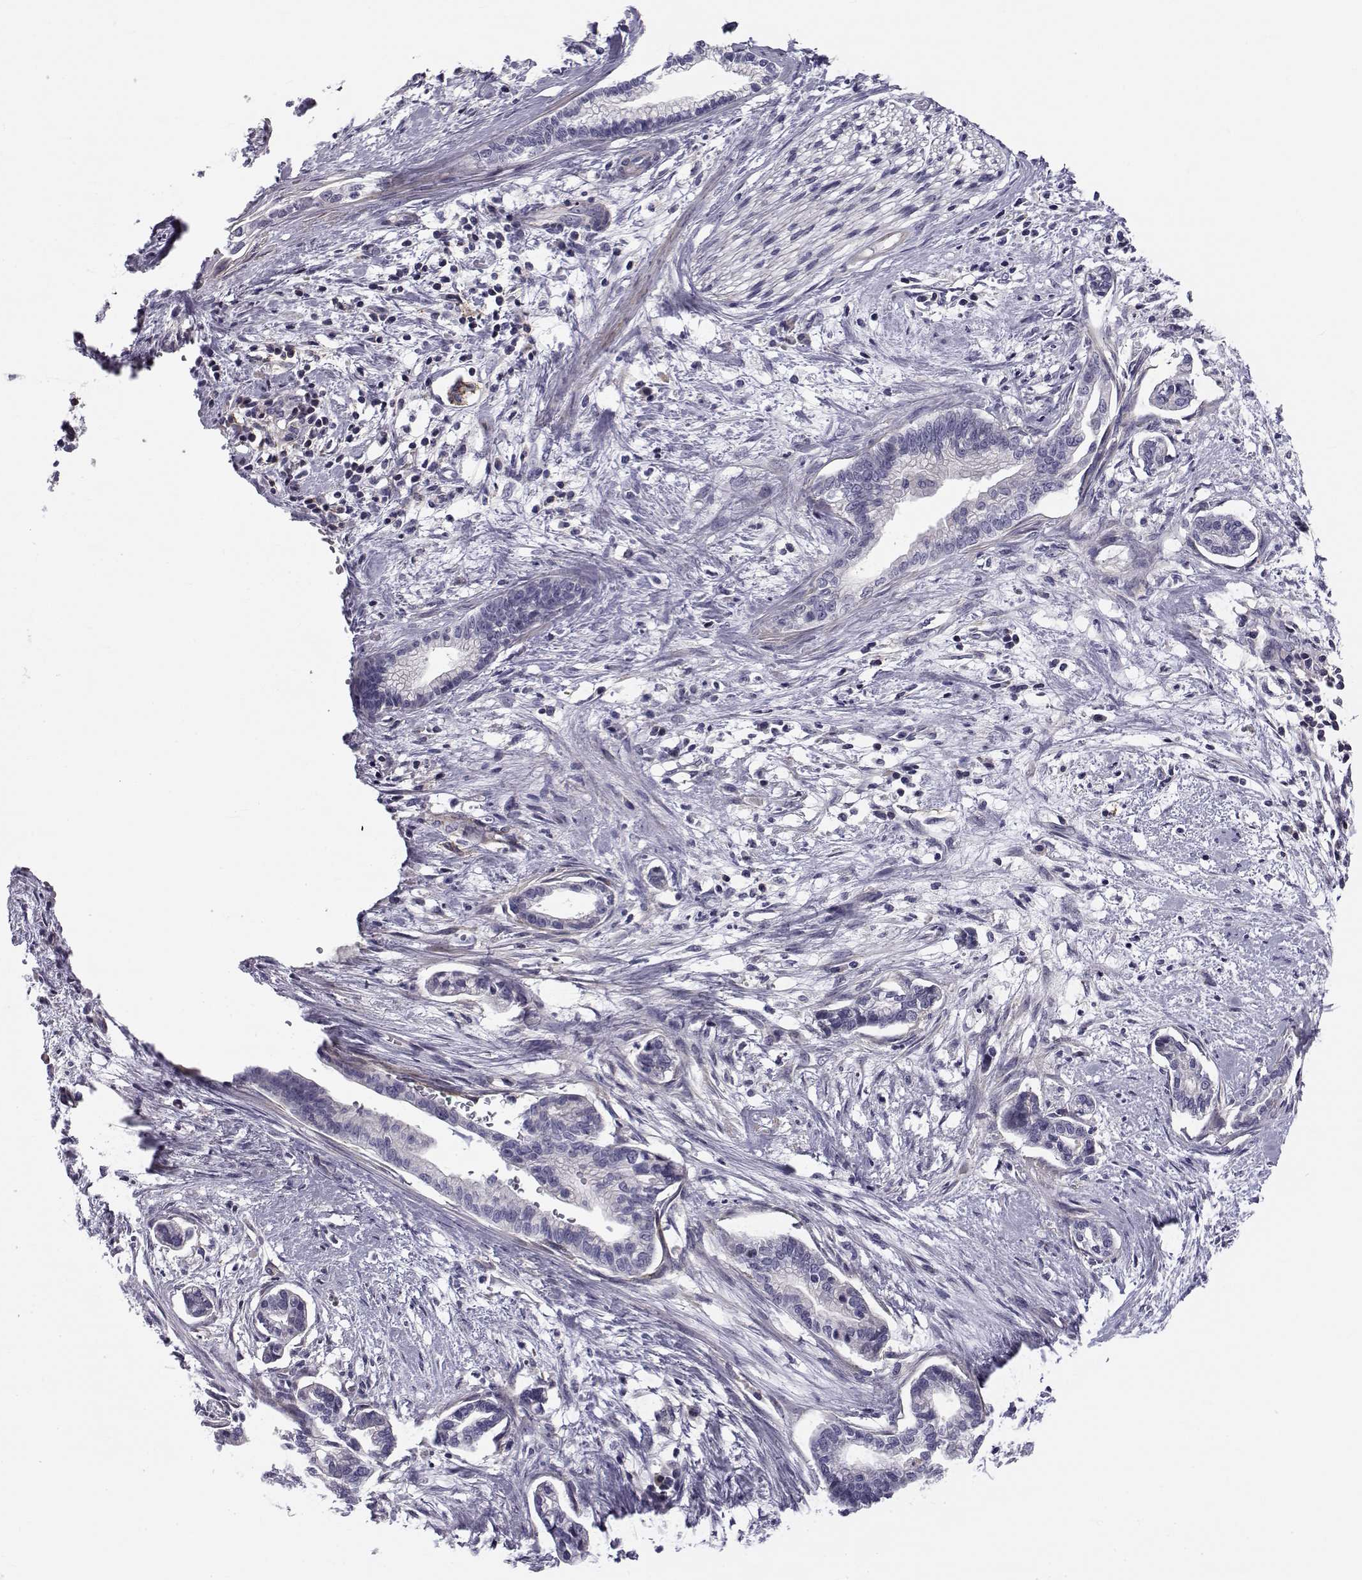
{"staining": {"intensity": "negative", "quantity": "none", "location": "none"}, "tissue": "cervical cancer", "cell_type": "Tumor cells", "image_type": "cancer", "snomed": [{"axis": "morphology", "description": "Adenocarcinoma, NOS"}, {"axis": "topography", "description": "Cervix"}], "caption": "Tumor cells are negative for protein expression in human cervical adenocarcinoma. (Immunohistochemistry (ihc), brightfield microscopy, high magnification).", "gene": "LRRC27", "patient": {"sex": "female", "age": 62}}